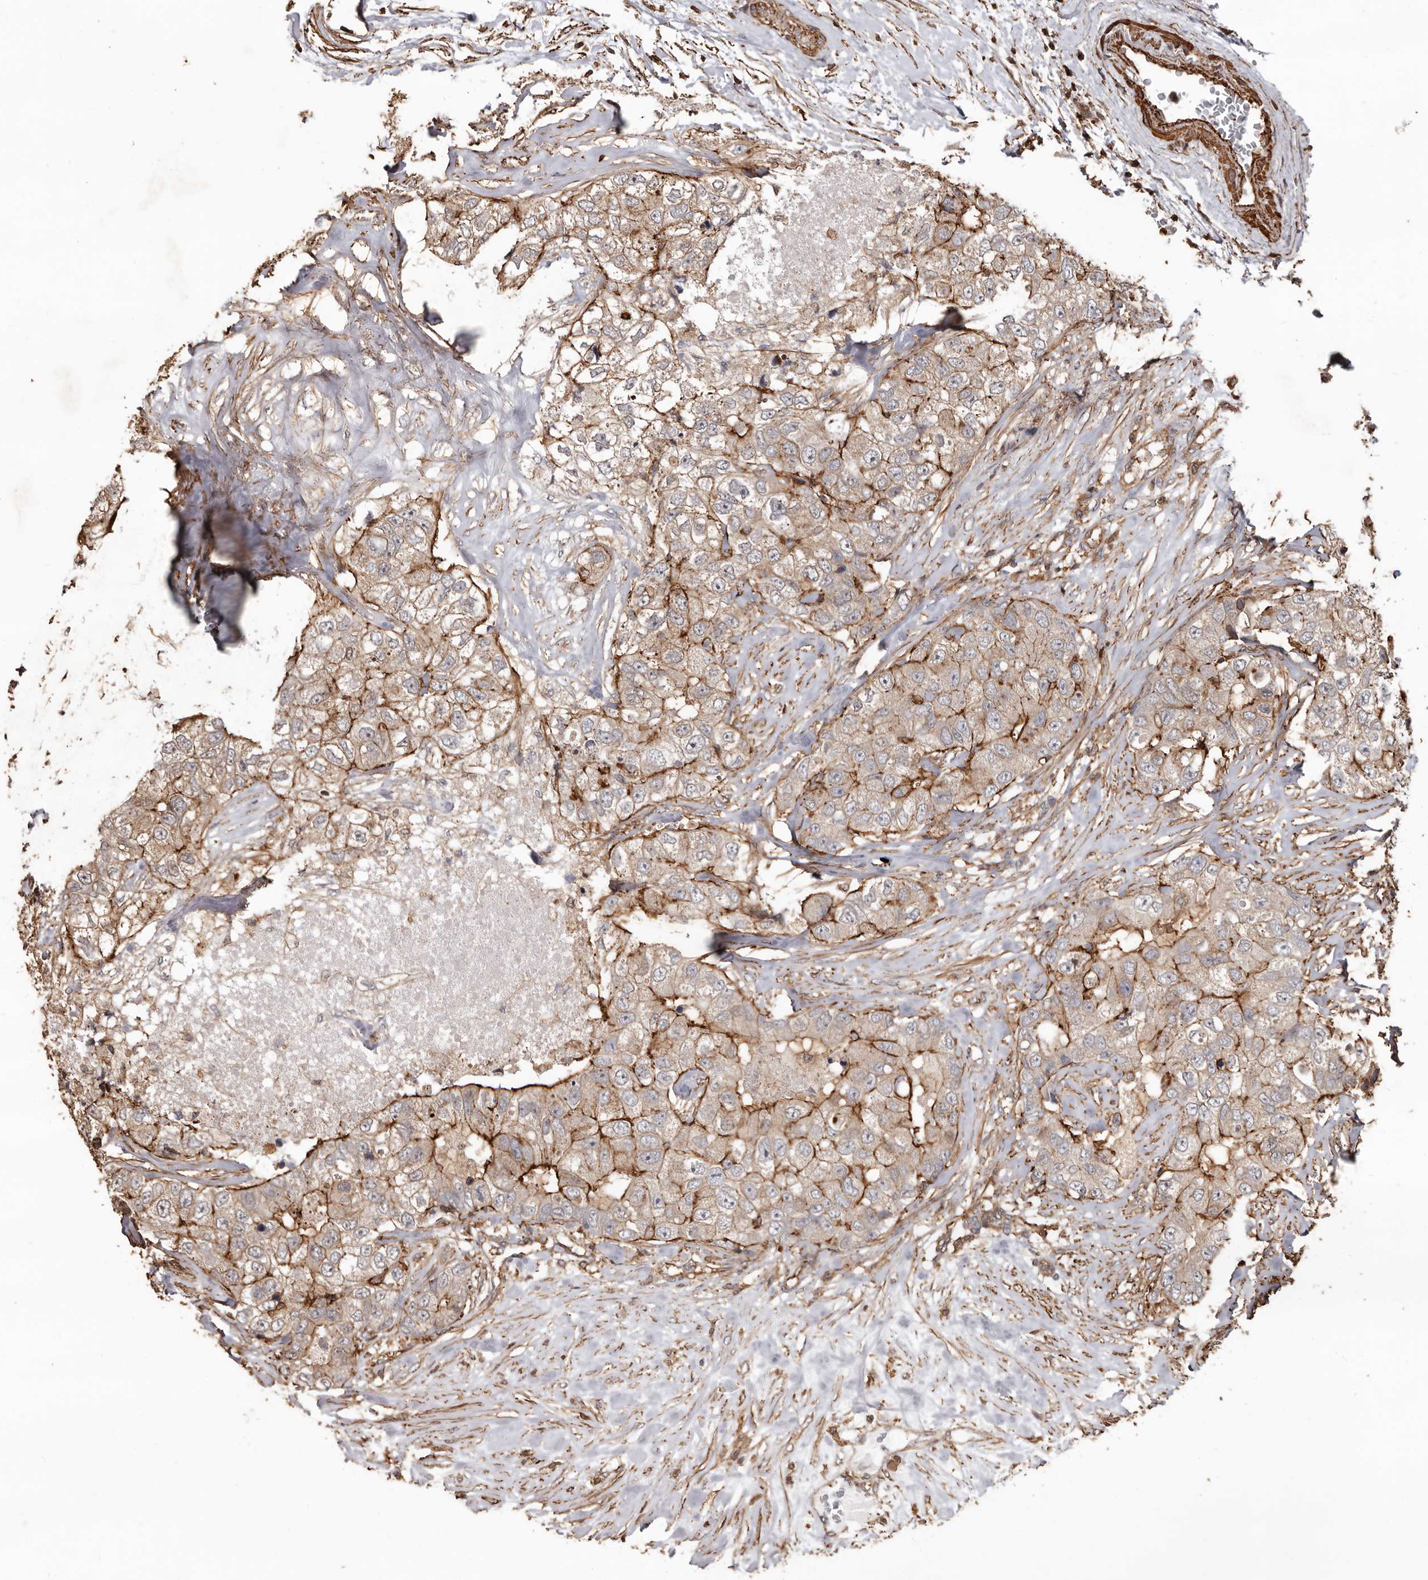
{"staining": {"intensity": "moderate", "quantity": ">75%", "location": "cytoplasmic/membranous"}, "tissue": "breast cancer", "cell_type": "Tumor cells", "image_type": "cancer", "snomed": [{"axis": "morphology", "description": "Duct carcinoma"}, {"axis": "topography", "description": "Breast"}], "caption": "Immunohistochemical staining of breast cancer demonstrates medium levels of moderate cytoplasmic/membranous expression in about >75% of tumor cells.", "gene": "GSK3A", "patient": {"sex": "female", "age": 62}}